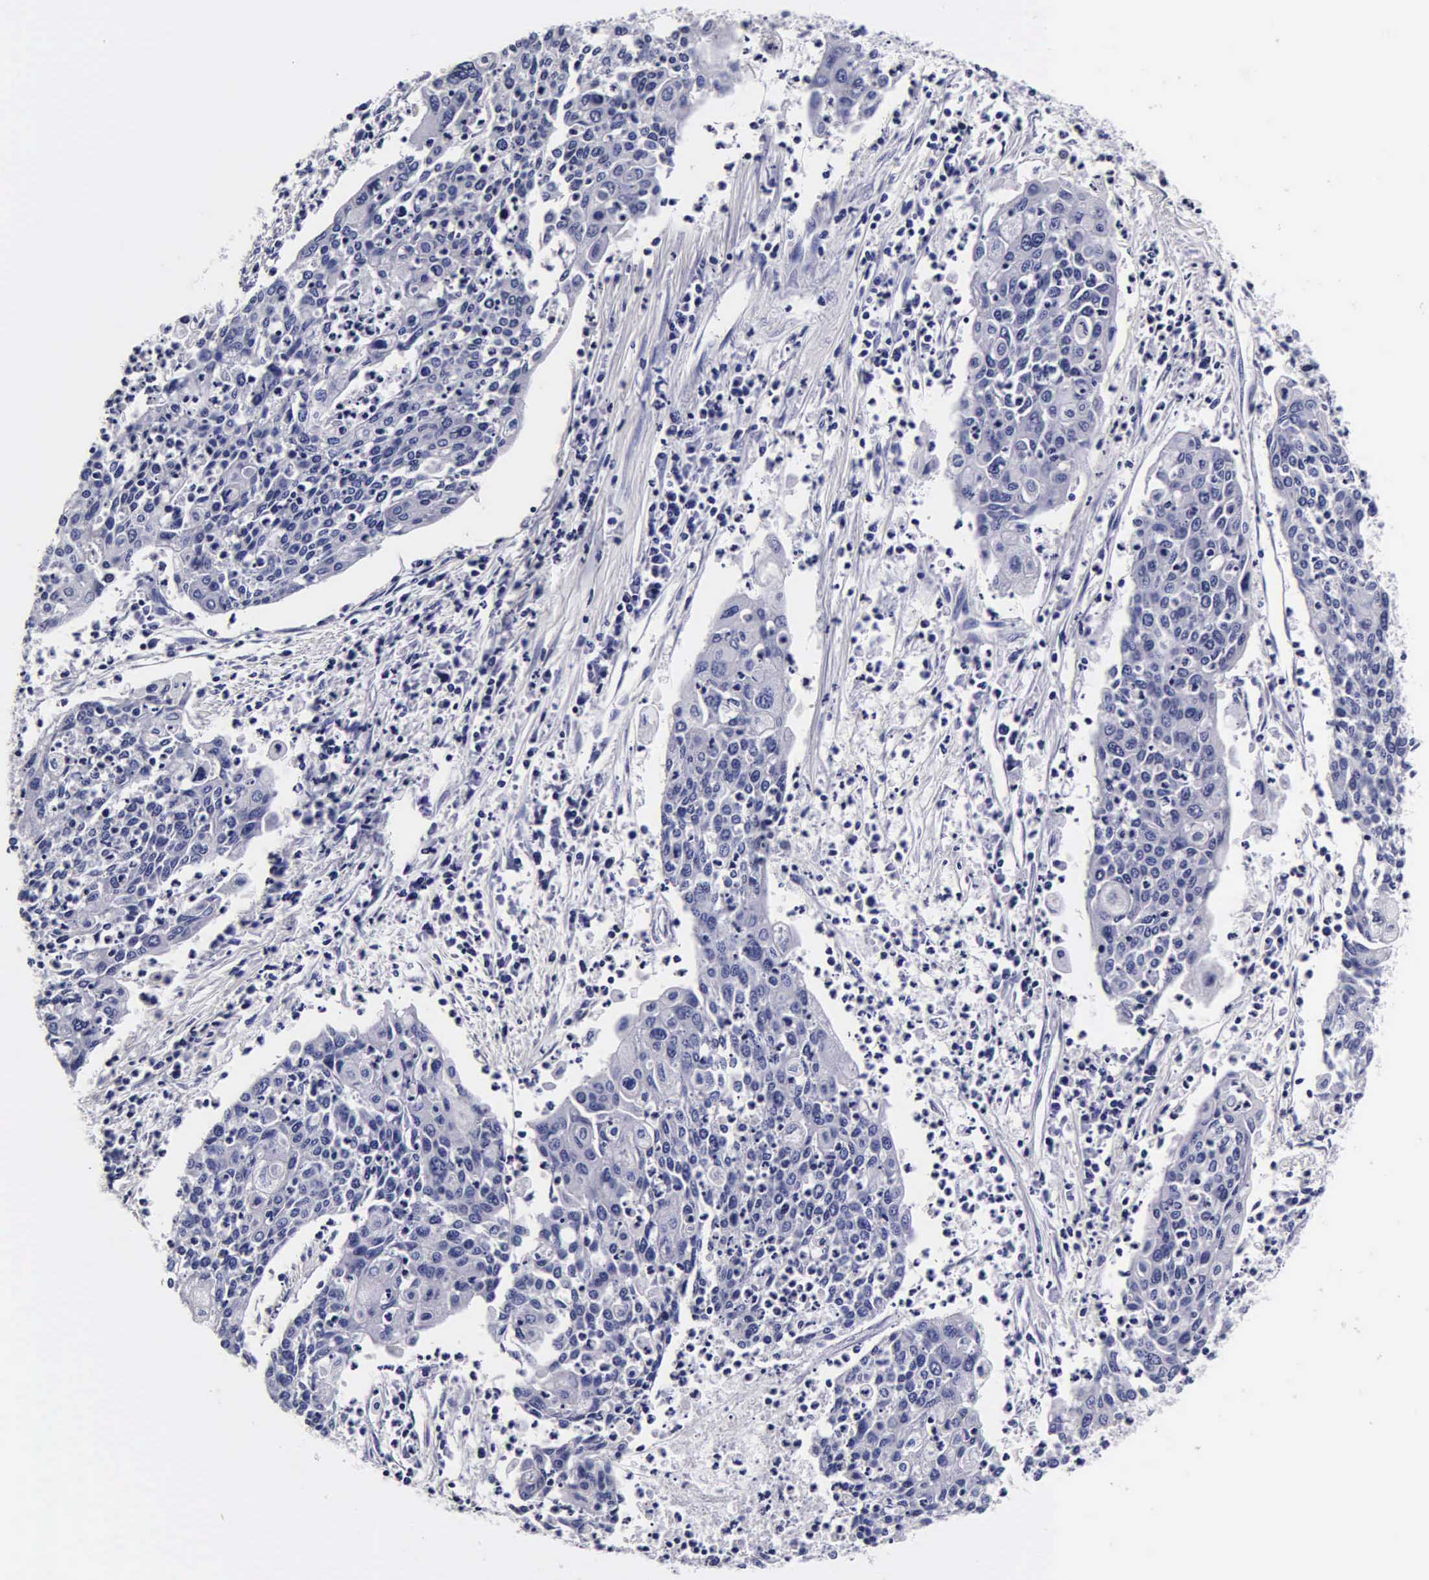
{"staining": {"intensity": "negative", "quantity": "none", "location": "none"}, "tissue": "cervical cancer", "cell_type": "Tumor cells", "image_type": "cancer", "snomed": [{"axis": "morphology", "description": "Squamous cell carcinoma, NOS"}, {"axis": "topography", "description": "Cervix"}], "caption": "Tumor cells are negative for brown protein staining in cervical squamous cell carcinoma.", "gene": "IAPP", "patient": {"sex": "female", "age": 40}}